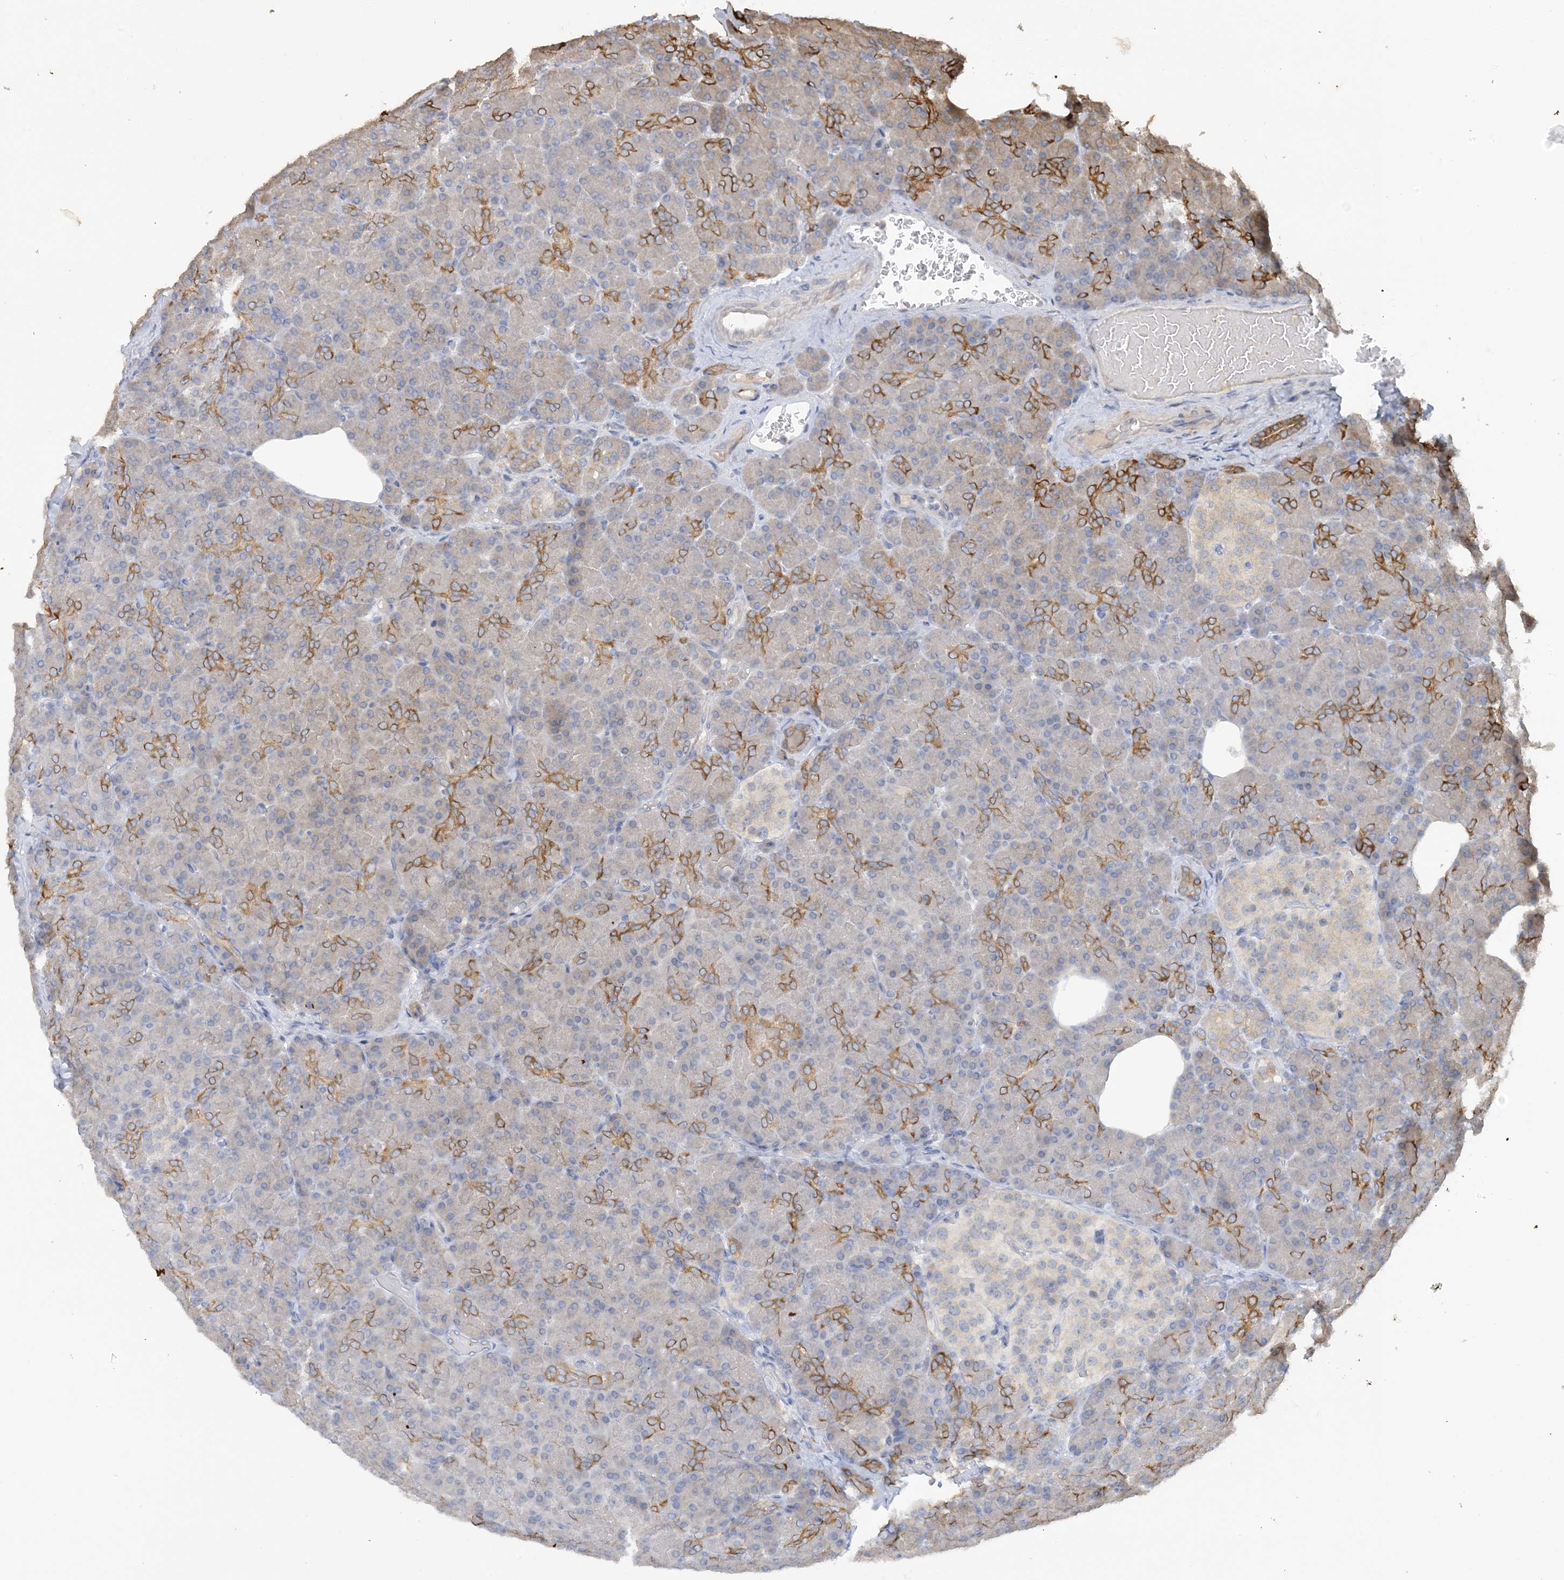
{"staining": {"intensity": "moderate", "quantity": "<25%", "location": "cytoplasmic/membranous"}, "tissue": "pancreas", "cell_type": "Exocrine glandular cells", "image_type": "normal", "snomed": [{"axis": "morphology", "description": "Normal tissue, NOS"}, {"axis": "topography", "description": "Pancreas"}], "caption": "The histopathology image exhibits immunohistochemical staining of benign pancreas. There is moderate cytoplasmic/membranous staining is identified in about <25% of exocrine glandular cells.", "gene": "ACYP2", "patient": {"sex": "female", "age": 43}}